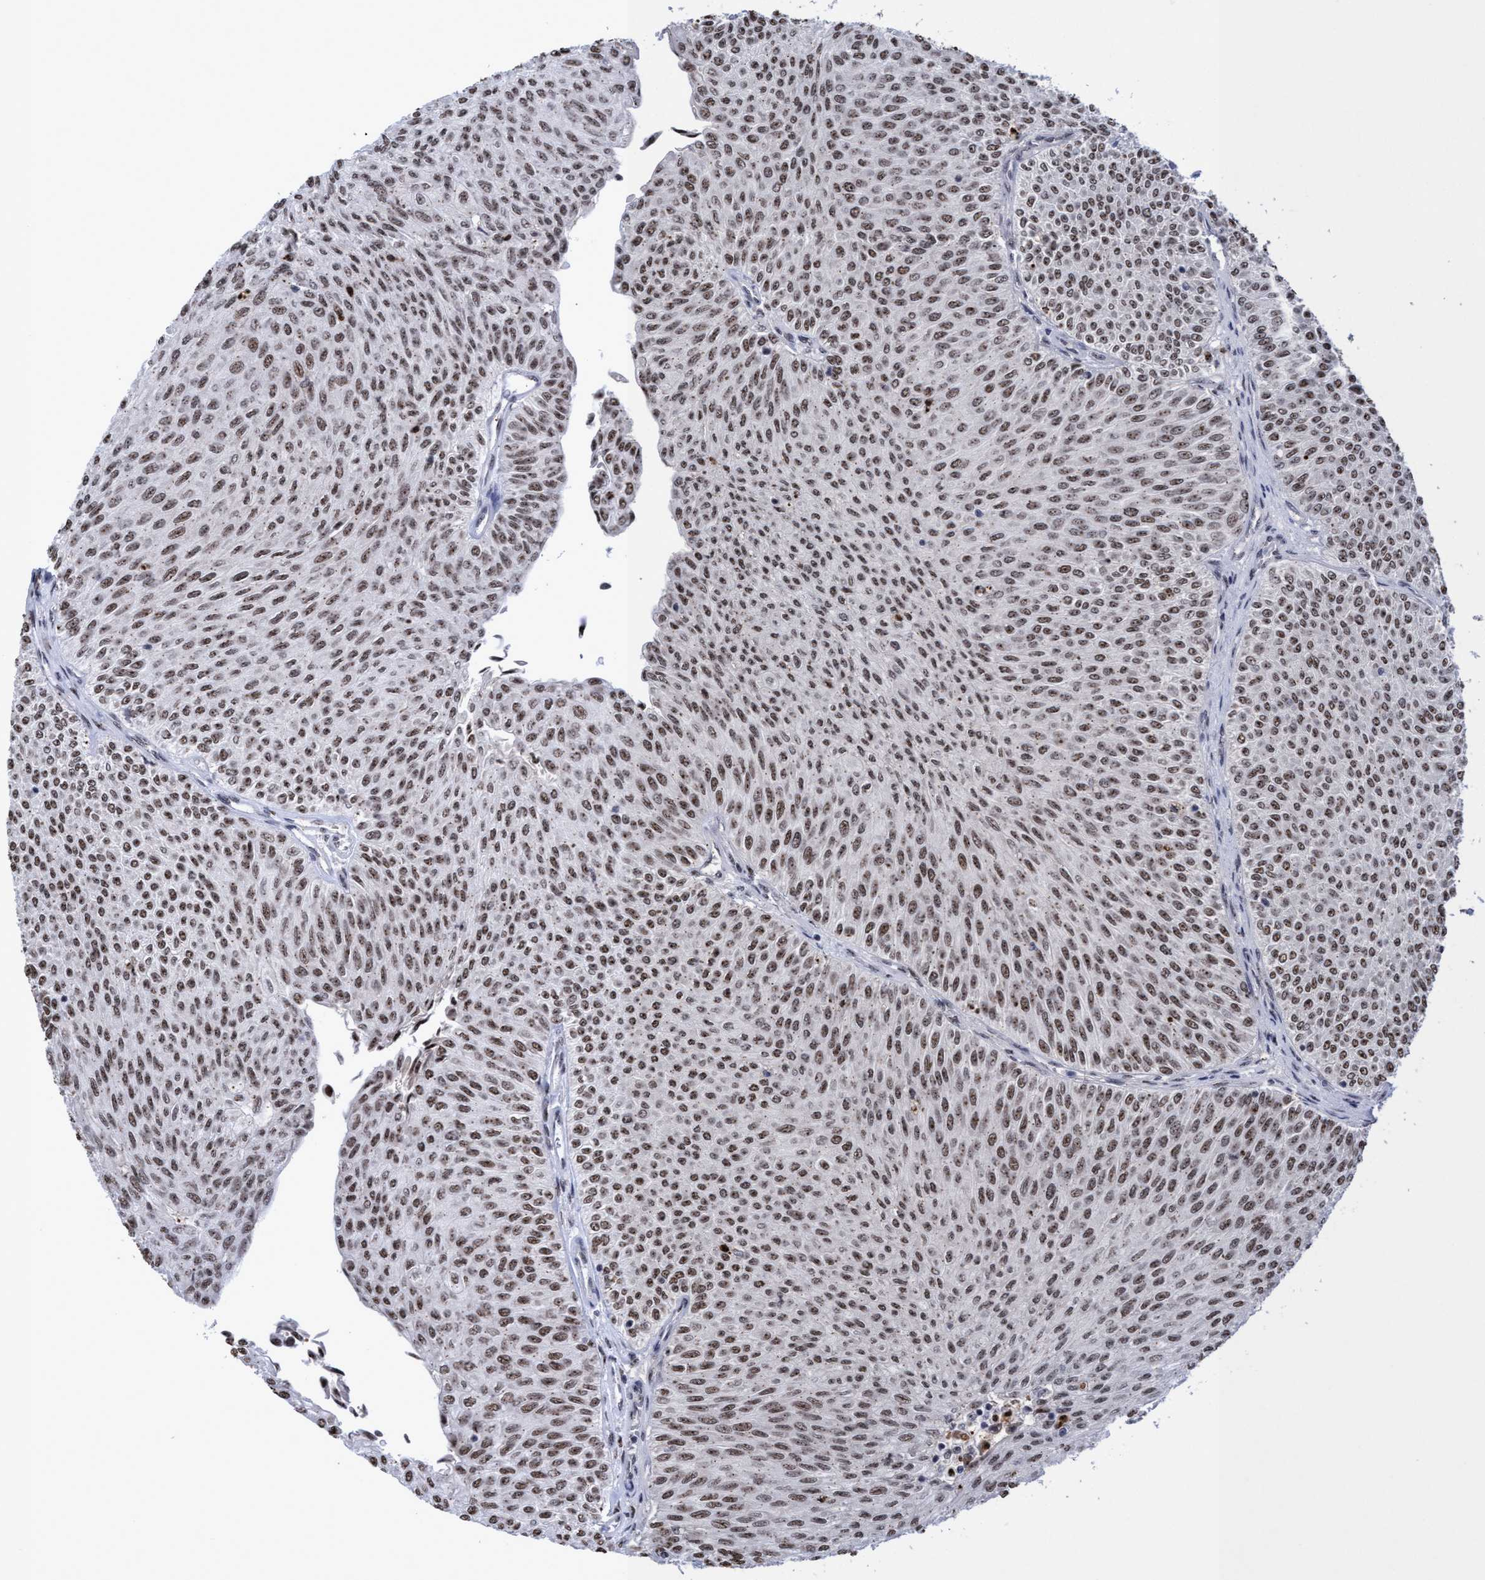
{"staining": {"intensity": "moderate", "quantity": ">75%", "location": "nuclear"}, "tissue": "urothelial cancer", "cell_type": "Tumor cells", "image_type": "cancer", "snomed": [{"axis": "morphology", "description": "Urothelial carcinoma, Low grade"}, {"axis": "topography", "description": "Urinary bladder"}], "caption": "Urothelial carcinoma (low-grade) was stained to show a protein in brown. There is medium levels of moderate nuclear staining in approximately >75% of tumor cells.", "gene": "EFCAB10", "patient": {"sex": "male", "age": 78}}